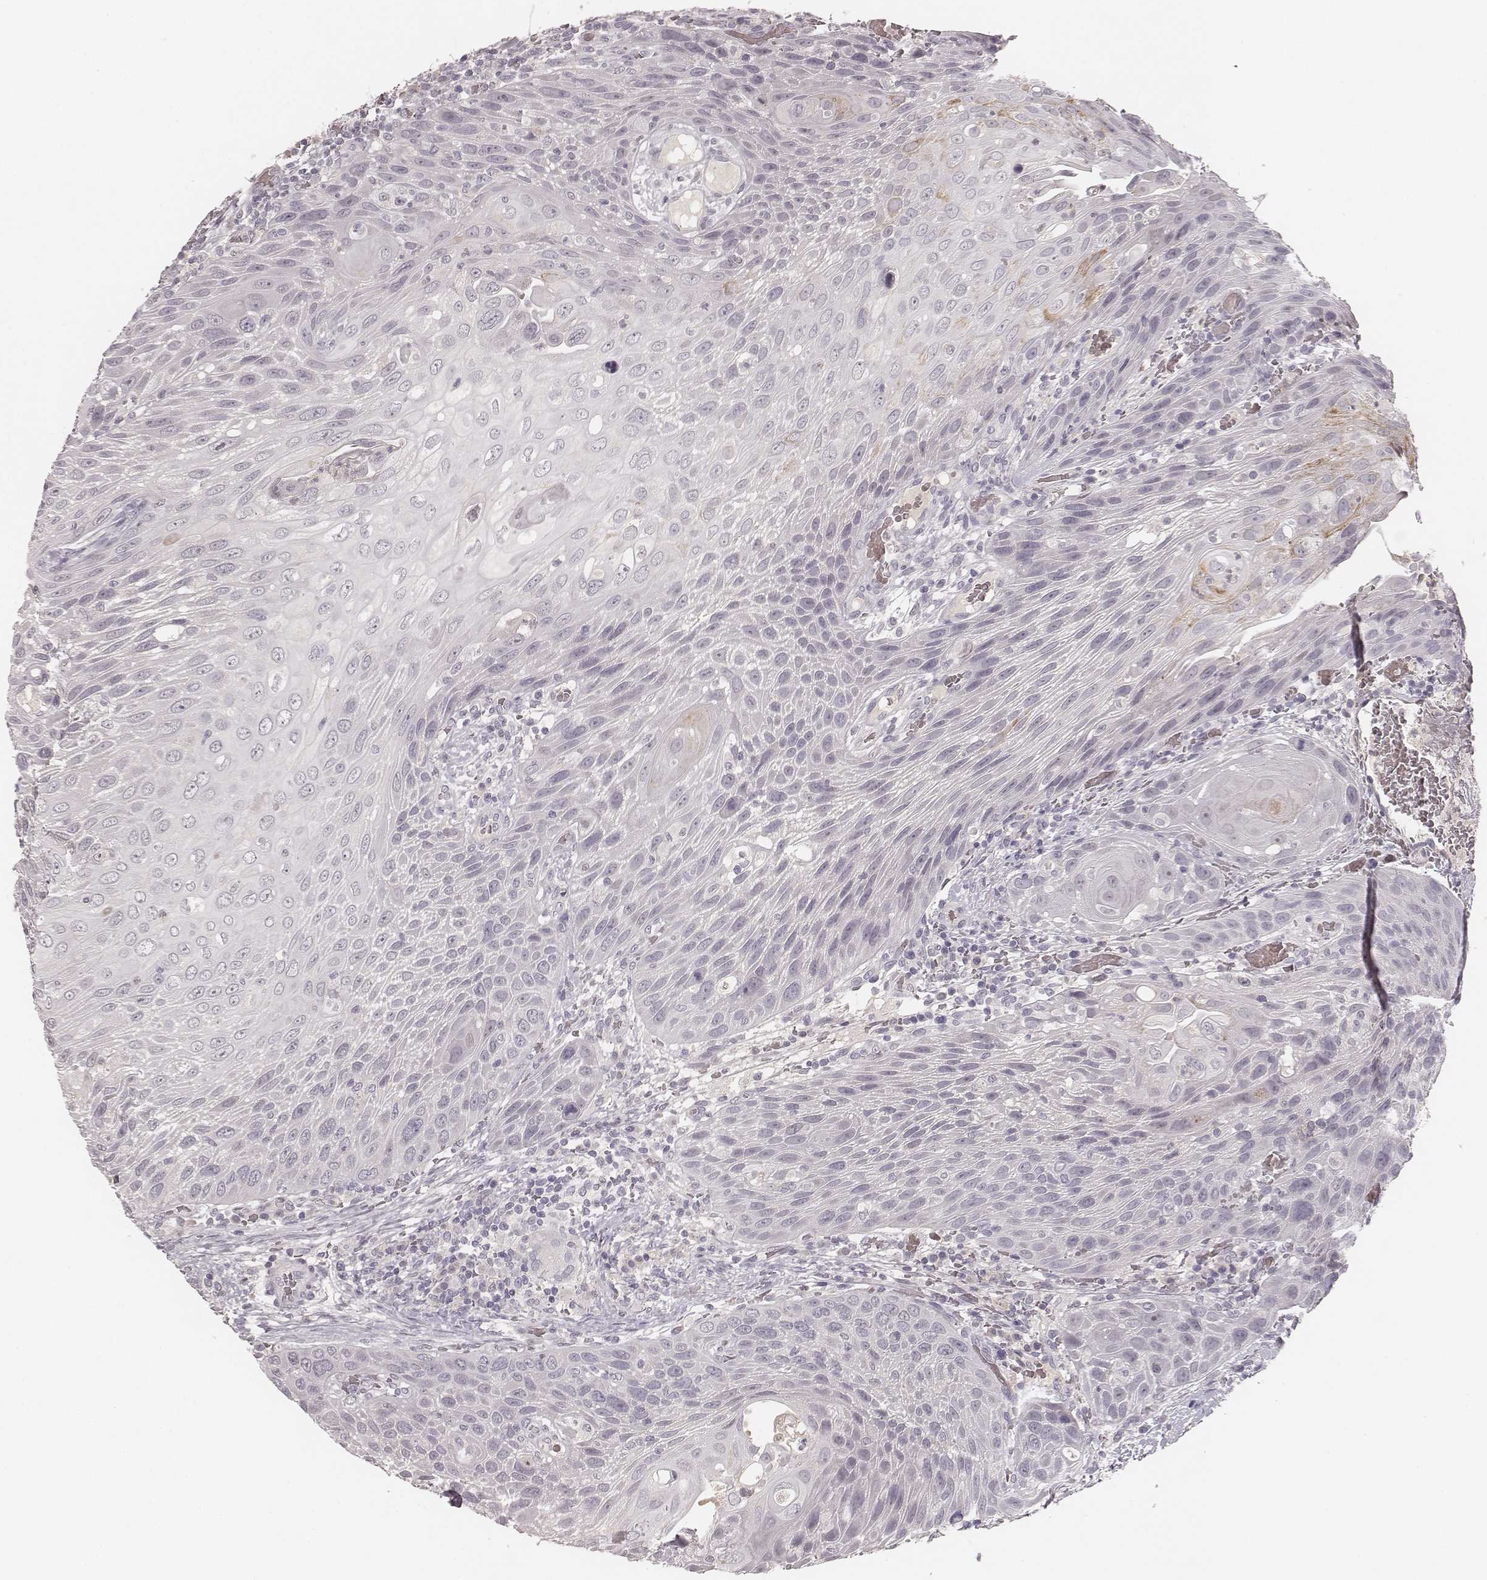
{"staining": {"intensity": "negative", "quantity": "none", "location": "none"}, "tissue": "head and neck cancer", "cell_type": "Tumor cells", "image_type": "cancer", "snomed": [{"axis": "morphology", "description": "Squamous cell carcinoma, NOS"}, {"axis": "topography", "description": "Head-Neck"}], "caption": "A photomicrograph of head and neck cancer stained for a protein reveals no brown staining in tumor cells.", "gene": "MADCAM1", "patient": {"sex": "male", "age": 69}}